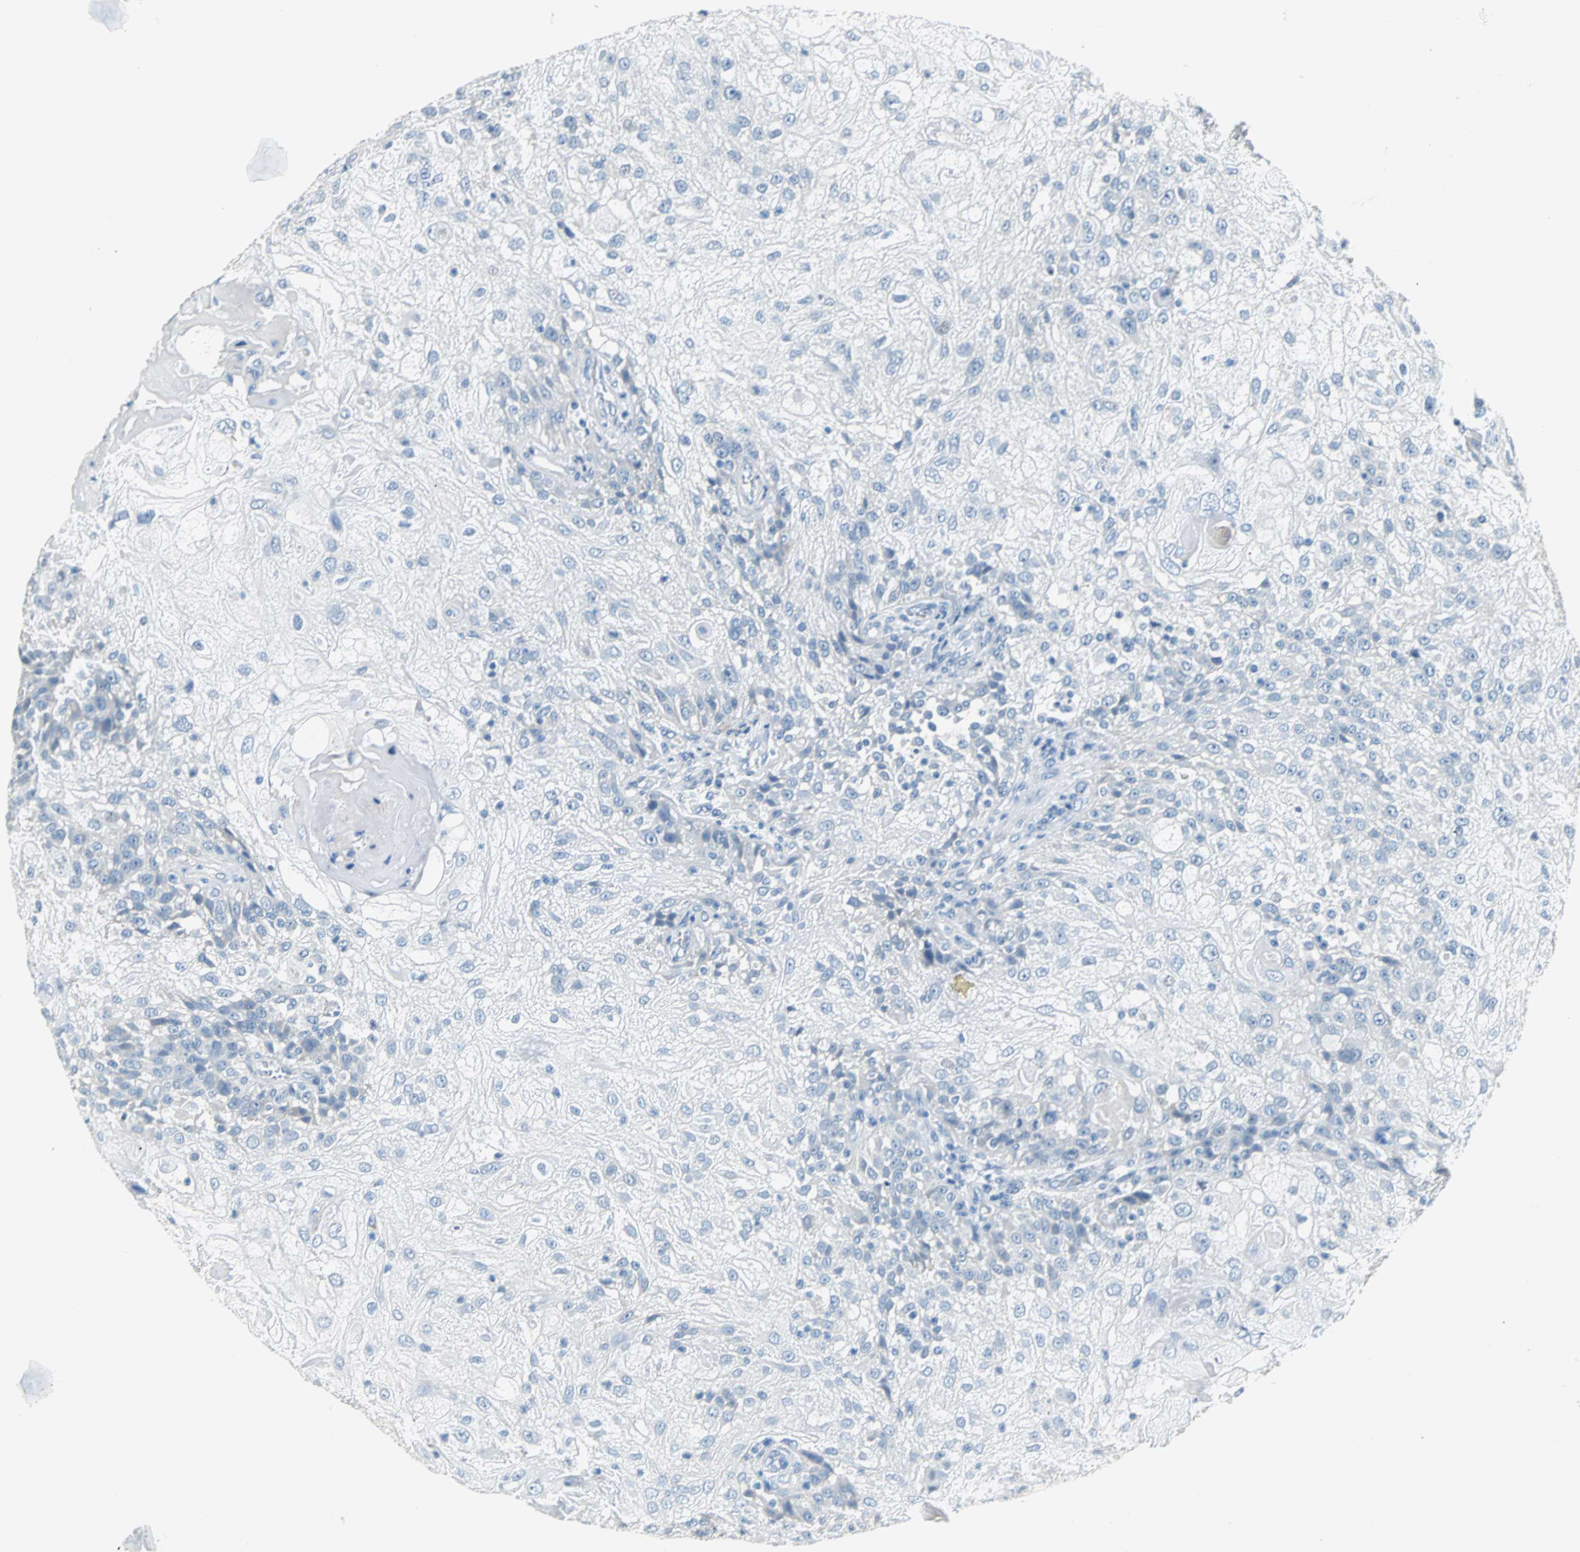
{"staining": {"intensity": "negative", "quantity": "none", "location": "none"}, "tissue": "skin cancer", "cell_type": "Tumor cells", "image_type": "cancer", "snomed": [{"axis": "morphology", "description": "Normal tissue, NOS"}, {"axis": "morphology", "description": "Squamous cell carcinoma, NOS"}, {"axis": "topography", "description": "Skin"}], "caption": "Skin cancer stained for a protein using immunohistochemistry shows no expression tumor cells.", "gene": "MUC7", "patient": {"sex": "female", "age": 83}}